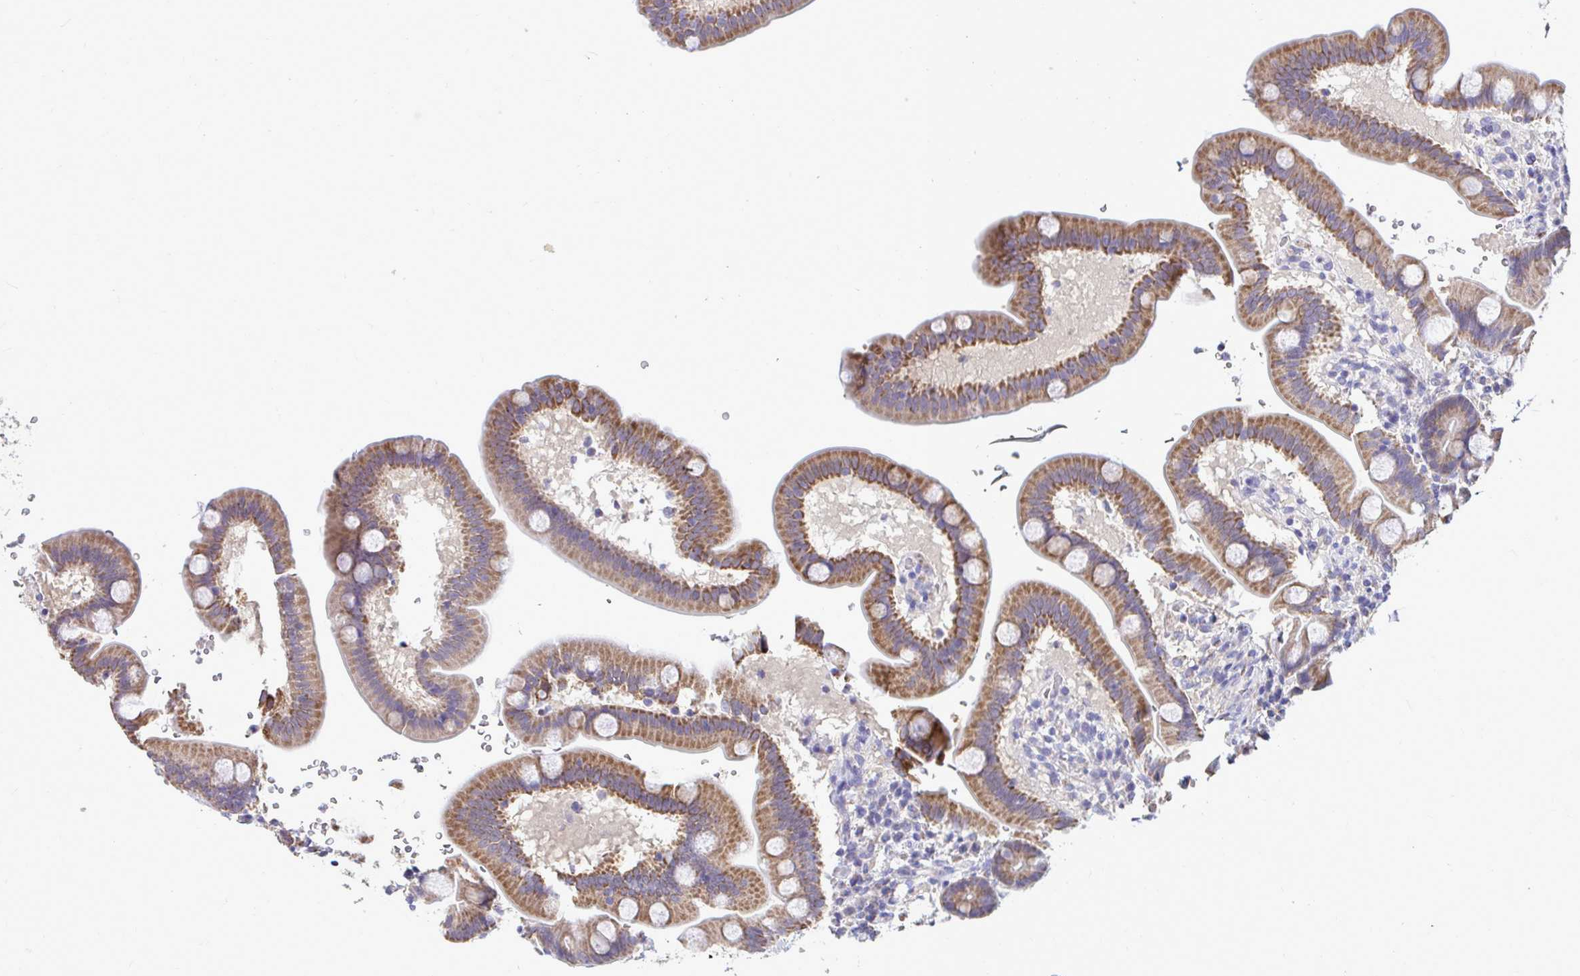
{"staining": {"intensity": "moderate", "quantity": ">75%", "location": "cytoplasmic/membranous"}, "tissue": "duodenum", "cell_type": "Glandular cells", "image_type": "normal", "snomed": [{"axis": "morphology", "description": "Normal tissue, NOS"}, {"axis": "topography", "description": "Duodenum"}], "caption": "Immunohistochemical staining of unremarkable human duodenum shows moderate cytoplasmic/membranous protein staining in approximately >75% of glandular cells.", "gene": "ENSG00000269547", "patient": {"sex": "male", "age": 59}}